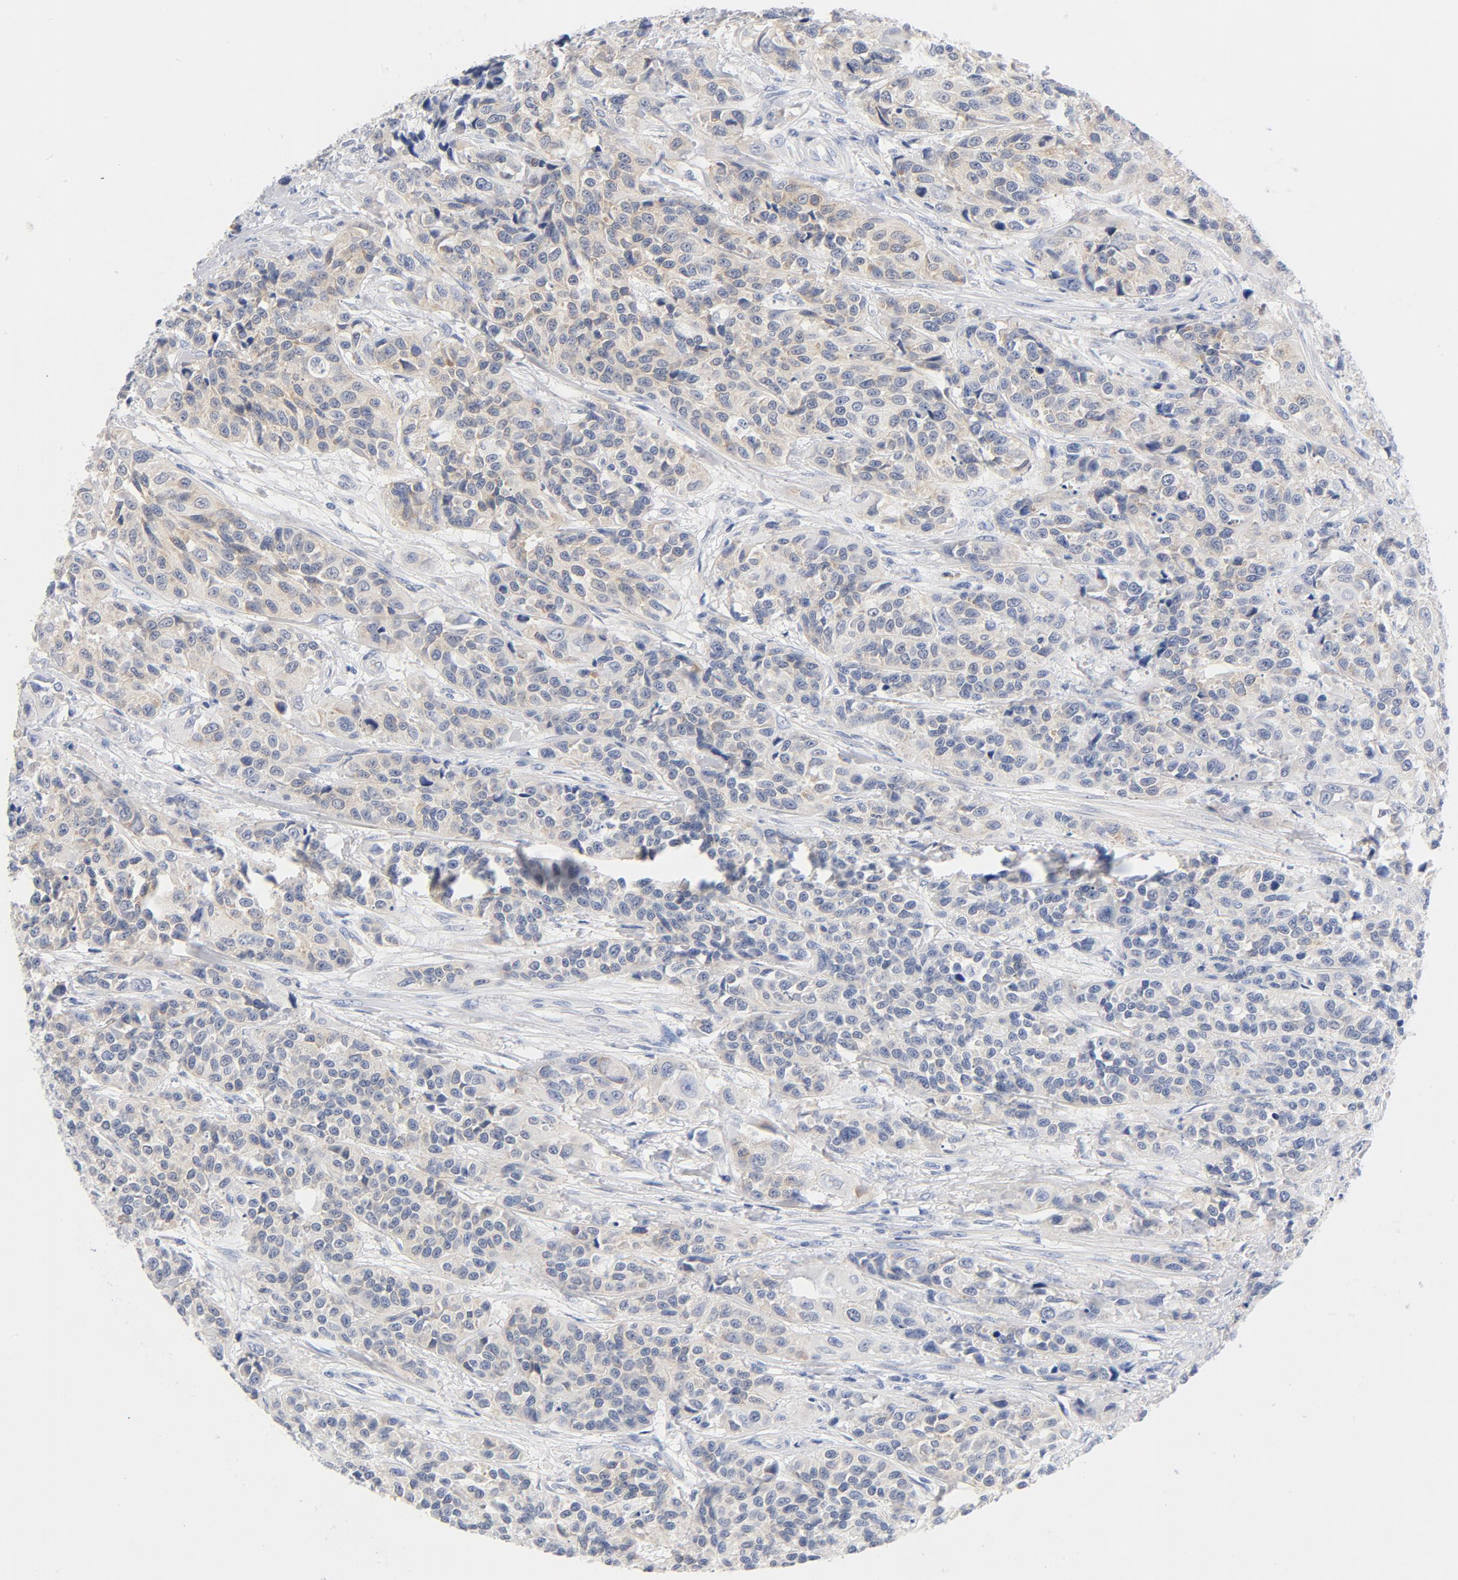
{"staining": {"intensity": "weak", "quantity": "25%-75%", "location": "cytoplasmic/membranous"}, "tissue": "urothelial cancer", "cell_type": "Tumor cells", "image_type": "cancer", "snomed": [{"axis": "morphology", "description": "Urothelial carcinoma, High grade"}, {"axis": "topography", "description": "Urinary bladder"}], "caption": "Urothelial cancer tissue displays weak cytoplasmic/membranous staining in approximately 25%-75% of tumor cells, visualized by immunohistochemistry.", "gene": "HOMER1", "patient": {"sex": "female", "age": 81}}